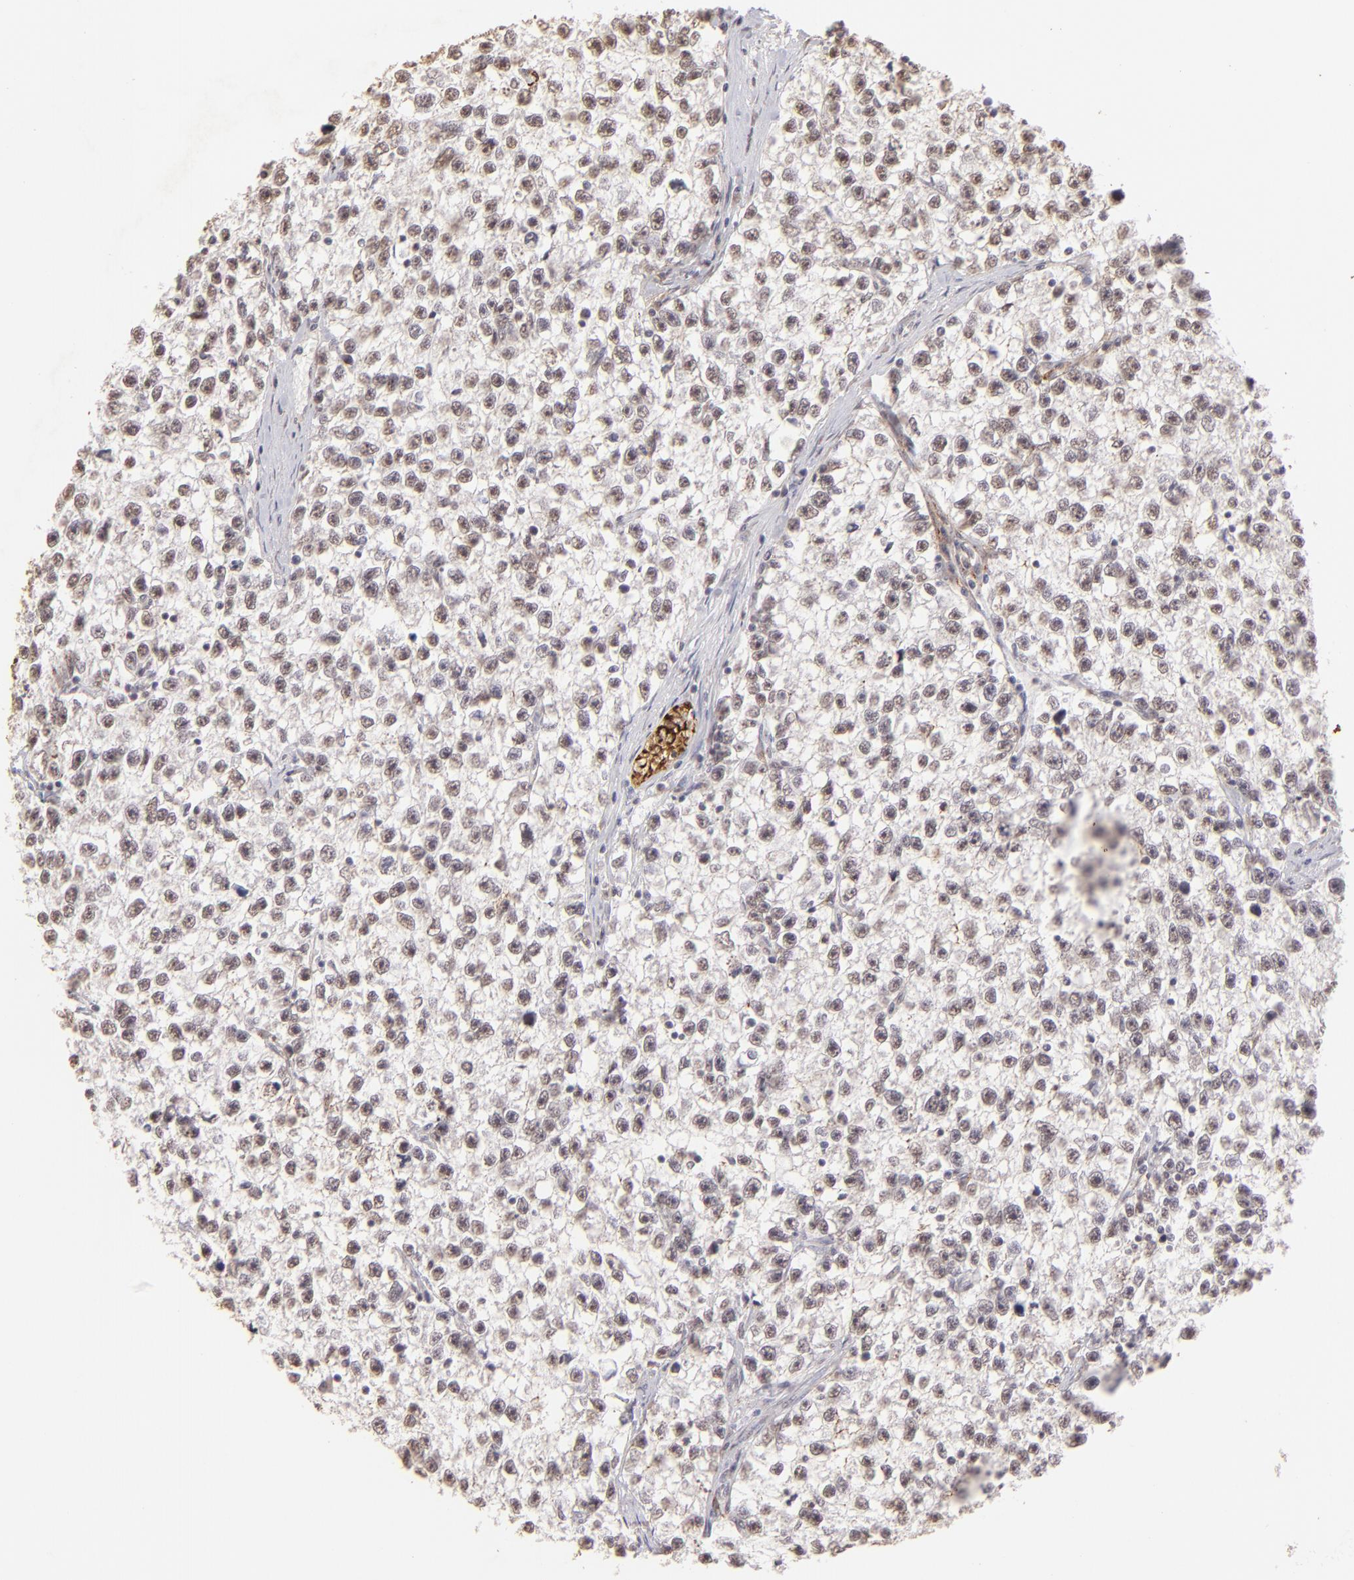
{"staining": {"intensity": "weak", "quantity": "25%-75%", "location": "nuclear"}, "tissue": "testis cancer", "cell_type": "Tumor cells", "image_type": "cancer", "snomed": [{"axis": "morphology", "description": "Seminoma, NOS"}, {"axis": "morphology", "description": "Carcinoma, Embryonal, NOS"}, {"axis": "topography", "description": "Testis"}], "caption": "An image of testis cancer (embryonal carcinoma) stained for a protein shows weak nuclear brown staining in tumor cells.", "gene": "CLDN1", "patient": {"sex": "male", "age": 30}}